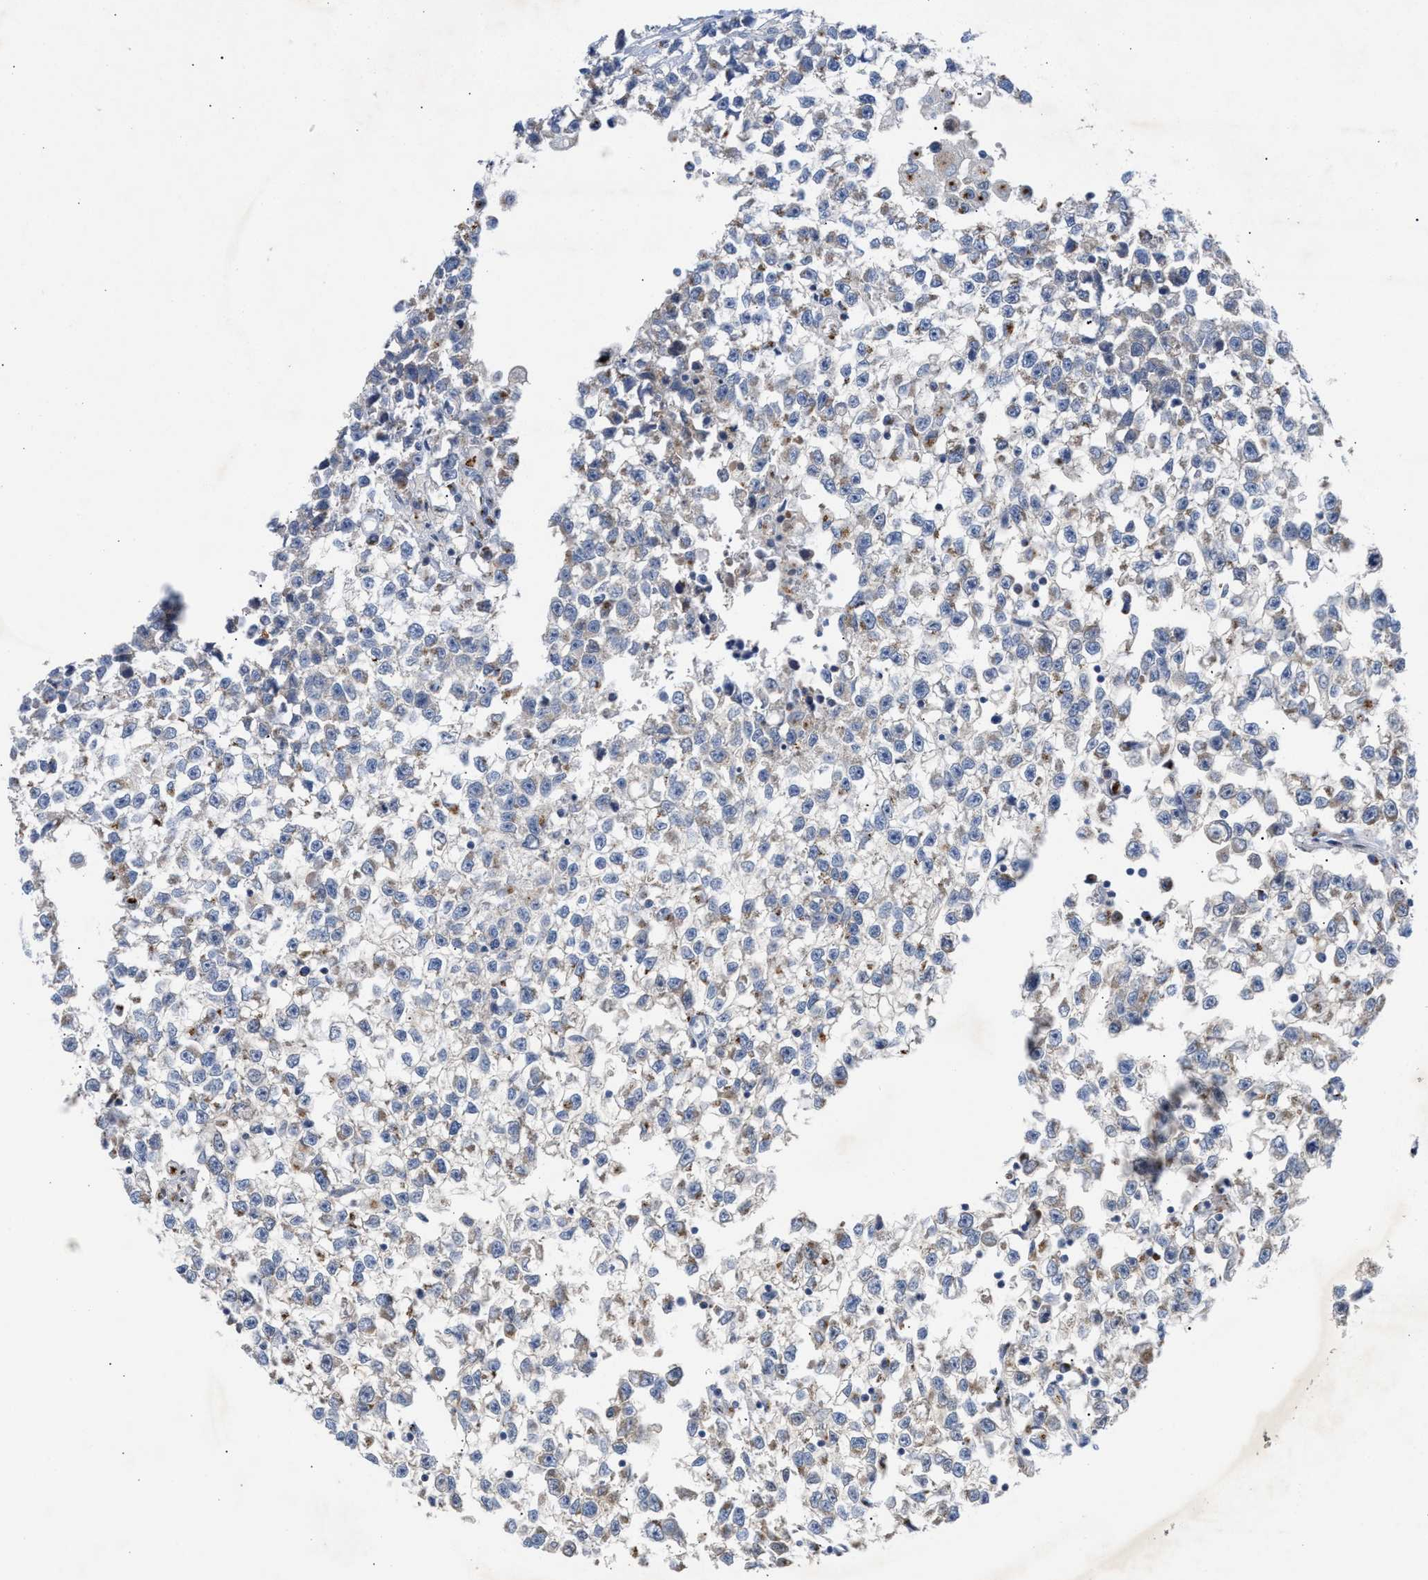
{"staining": {"intensity": "moderate", "quantity": "<25%", "location": "cytoplasmic/membranous"}, "tissue": "testis cancer", "cell_type": "Tumor cells", "image_type": "cancer", "snomed": [{"axis": "morphology", "description": "Seminoma, NOS"}, {"axis": "morphology", "description": "Carcinoma, Embryonal, NOS"}, {"axis": "topography", "description": "Testis"}], "caption": "Testis embryonal carcinoma tissue demonstrates moderate cytoplasmic/membranous positivity in approximately <25% of tumor cells, visualized by immunohistochemistry.", "gene": "CCL2", "patient": {"sex": "male", "age": 51}}